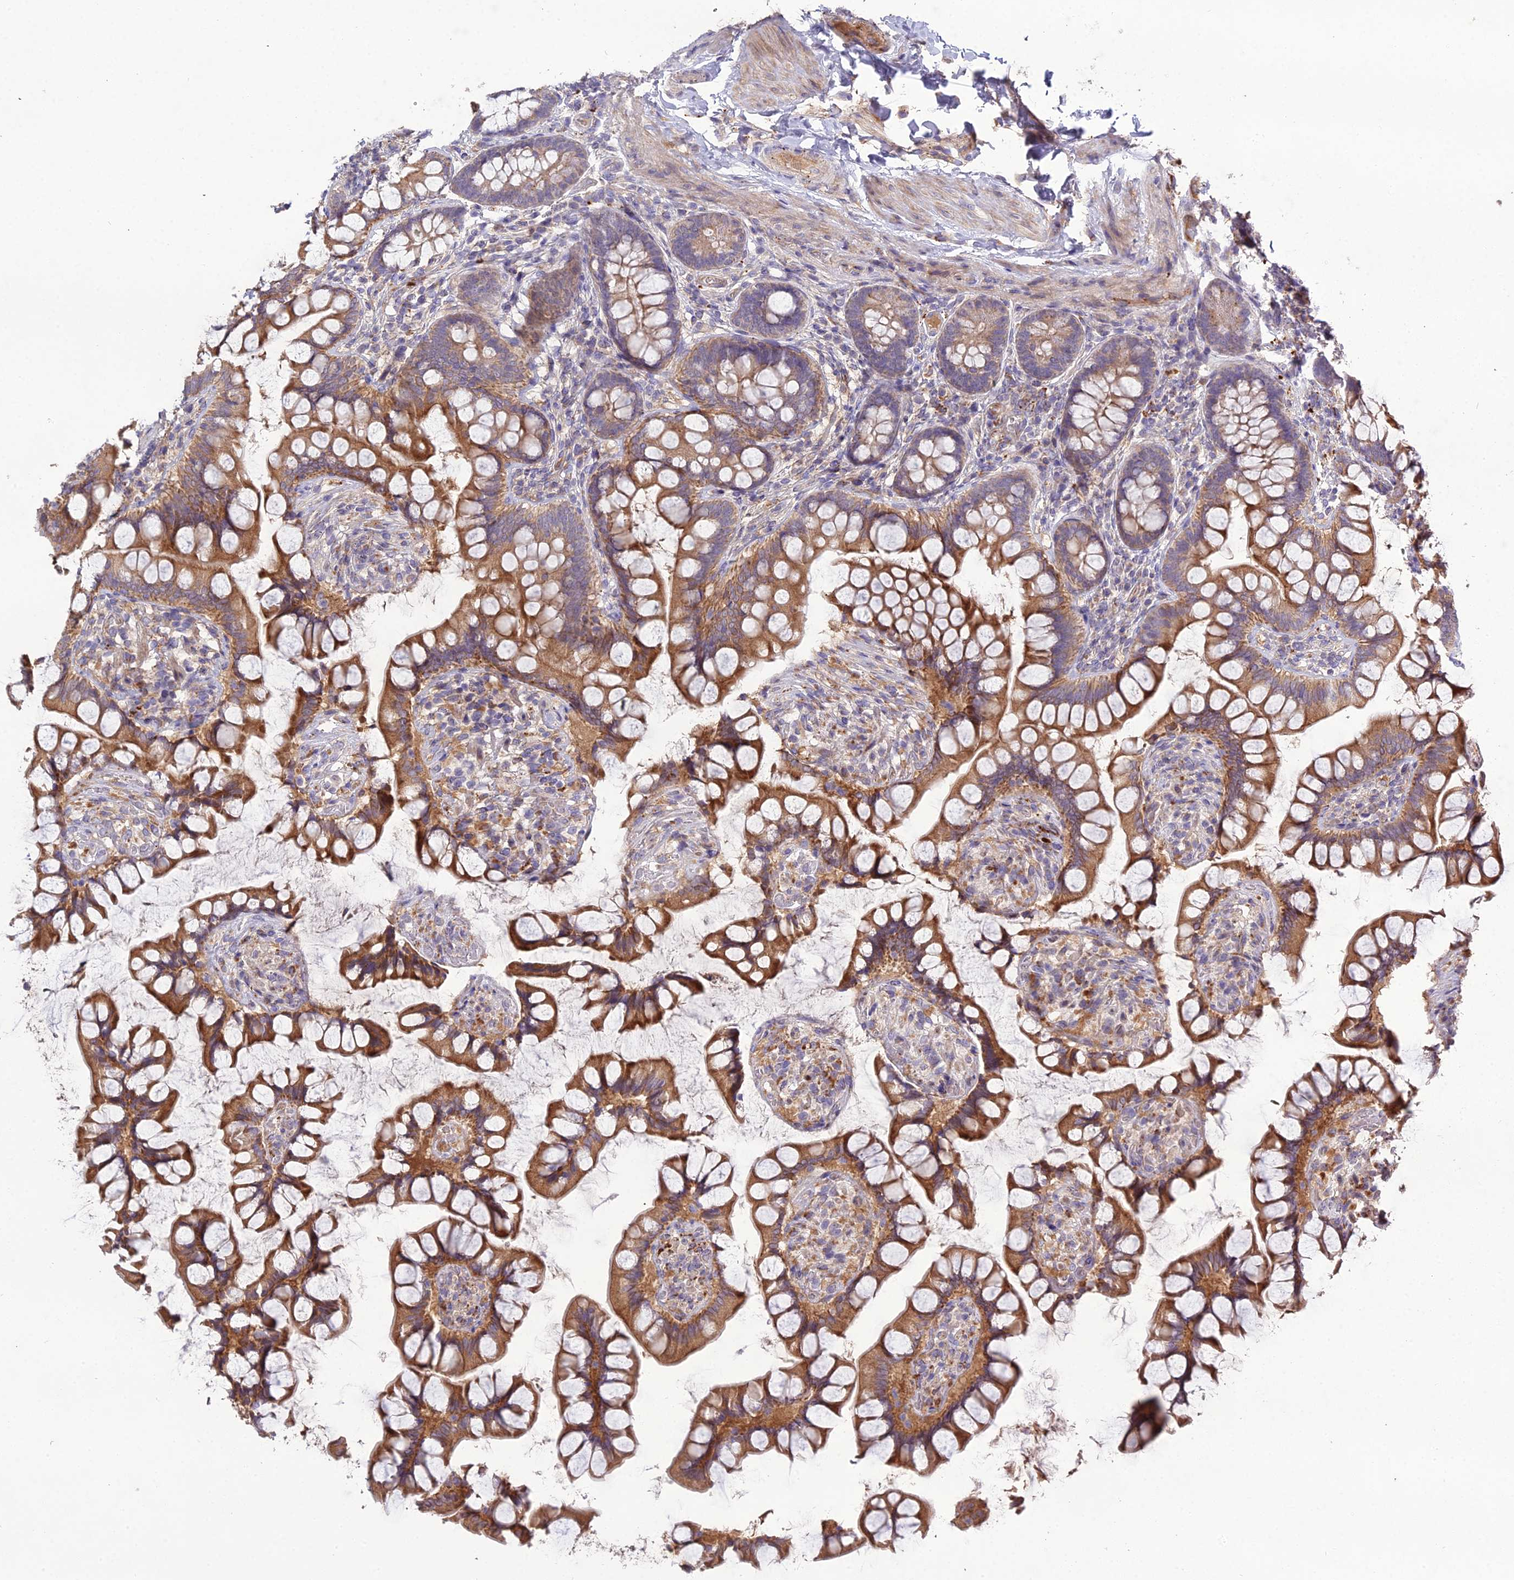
{"staining": {"intensity": "strong", "quantity": ">75%", "location": "cytoplasmic/membranous"}, "tissue": "small intestine", "cell_type": "Glandular cells", "image_type": "normal", "snomed": [{"axis": "morphology", "description": "Normal tissue, NOS"}, {"axis": "topography", "description": "Small intestine"}], "caption": "Protein staining of normal small intestine shows strong cytoplasmic/membranous expression in approximately >75% of glandular cells.", "gene": "EID2", "patient": {"sex": "male", "age": 70}}